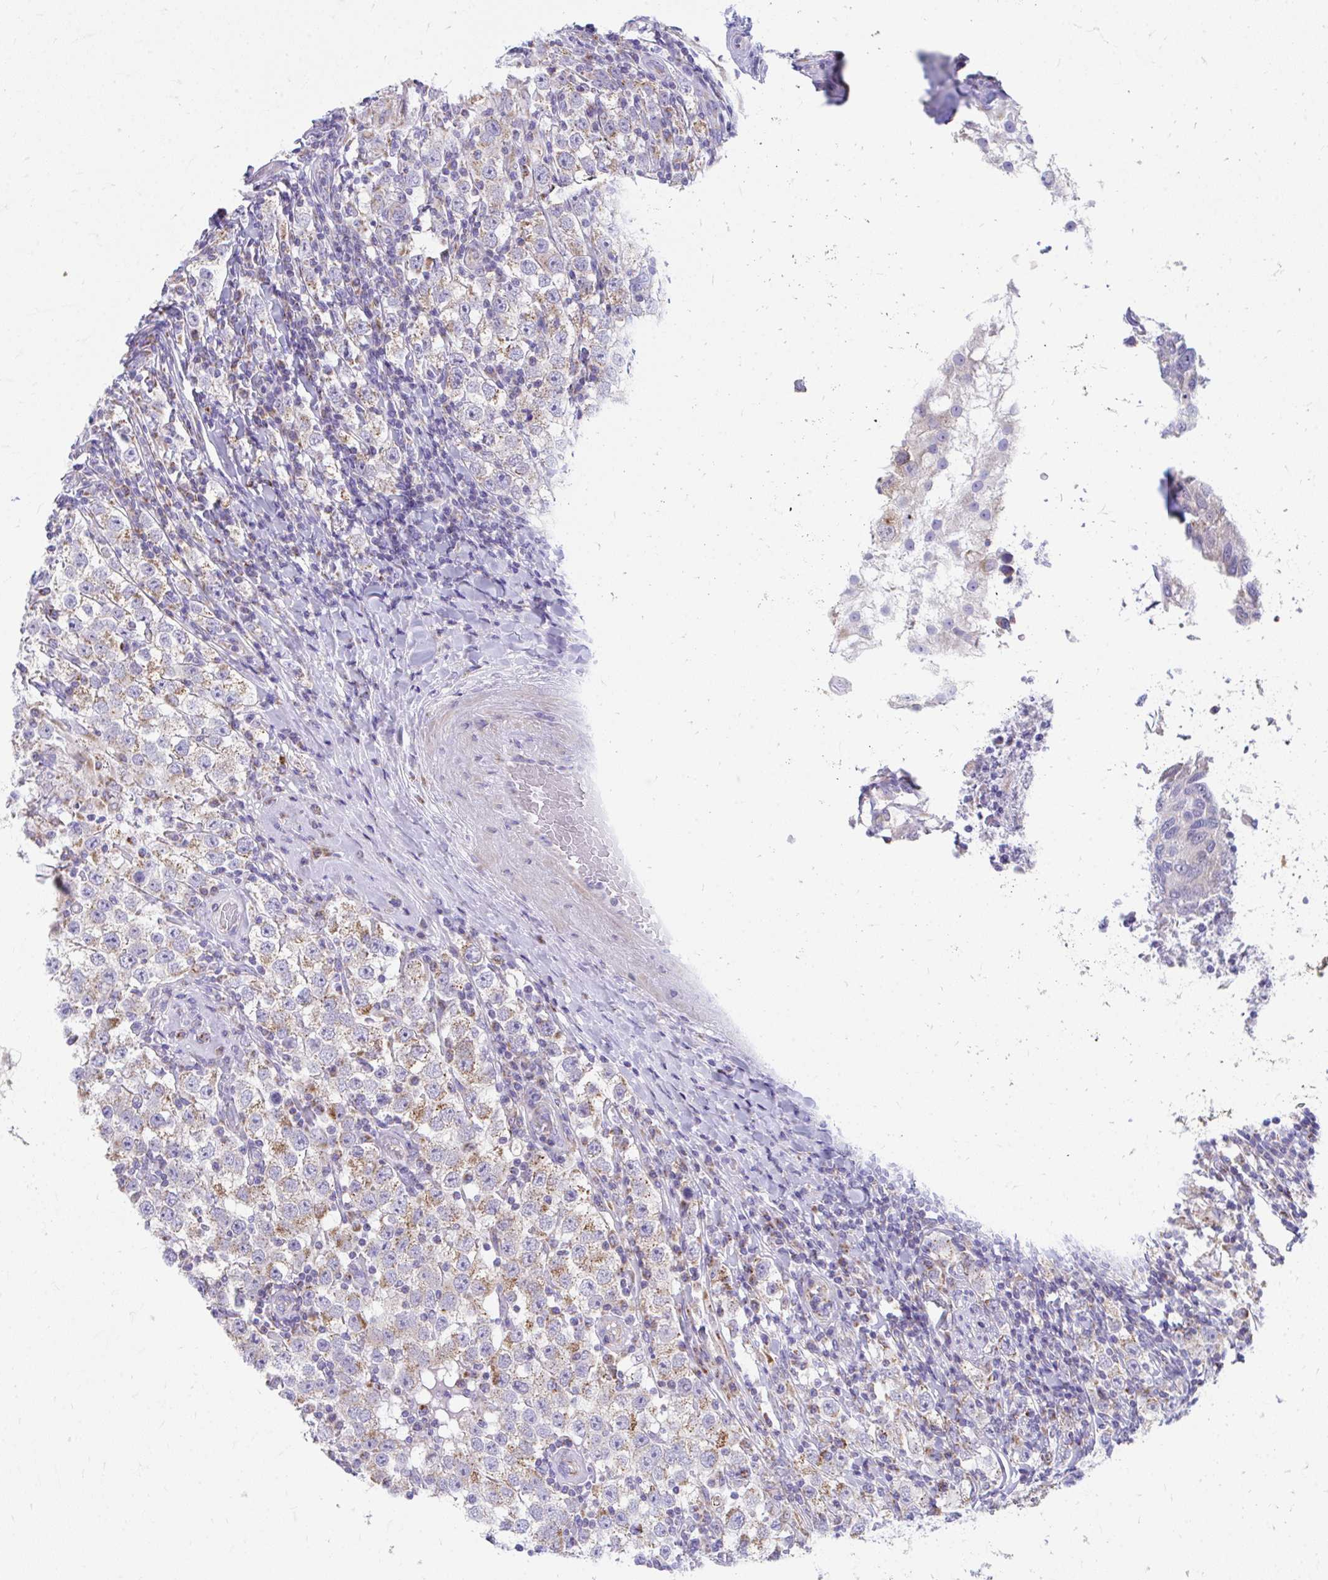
{"staining": {"intensity": "moderate", "quantity": ">75%", "location": "cytoplasmic/membranous"}, "tissue": "testis cancer", "cell_type": "Tumor cells", "image_type": "cancer", "snomed": [{"axis": "morphology", "description": "Normal tissue, NOS"}, {"axis": "morphology", "description": "Urothelial carcinoma, High grade"}, {"axis": "morphology", "description": "Seminoma, NOS"}, {"axis": "morphology", "description": "Carcinoma, Embryonal, NOS"}, {"axis": "topography", "description": "Urinary bladder"}, {"axis": "topography", "description": "Testis"}], "caption": "Immunohistochemistry staining of testis embryonal carcinoma, which displays medium levels of moderate cytoplasmic/membranous staining in about >75% of tumor cells indicating moderate cytoplasmic/membranous protein expression. The staining was performed using DAB (3,3'-diaminobenzidine) (brown) for protein detection and nuclei were counterstained in hematoxylin (blue).", "gene": "MRPL19", "patient": {"sex": "male", "age": 41}}